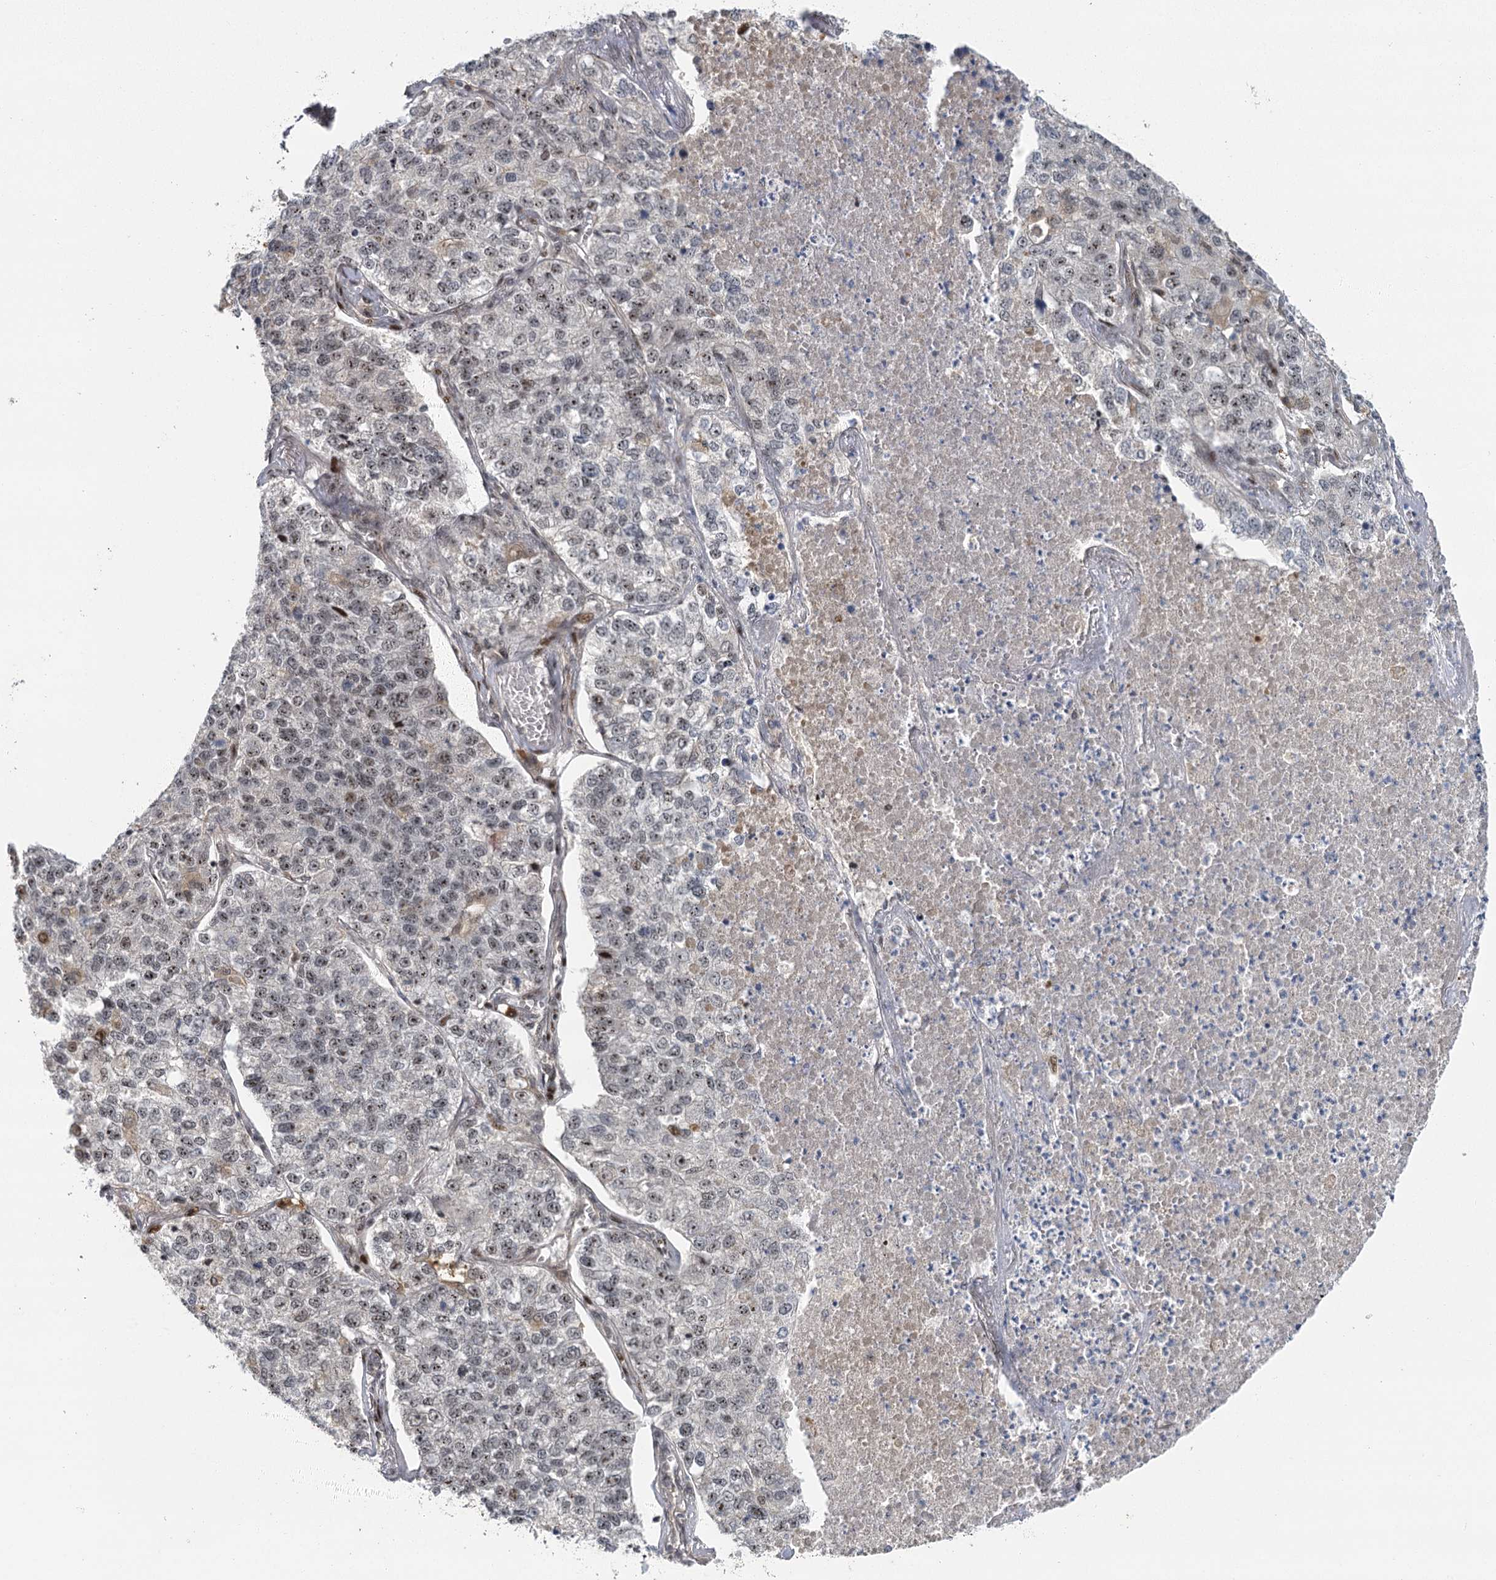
{"staining": {"intensity": "weak", "quantity": "<25%", "location": "nuclear"}, "tissue": "lung cancer", "cell_type": "Tumor cells", "image_type": "cancer", "snomed": [{"axis": "morphology", "description": "Adenocarcinoma, NOS"}, {"axis": "topography", "description": "Lung"}], "caption": "DAB (3,3'-diaminobenzidine) immunohistochemical staining of lung cancer reveals no significant expression in tumor cells.", "gene": "IL11RA", "patient": {"sex": "male", "age": 49}}